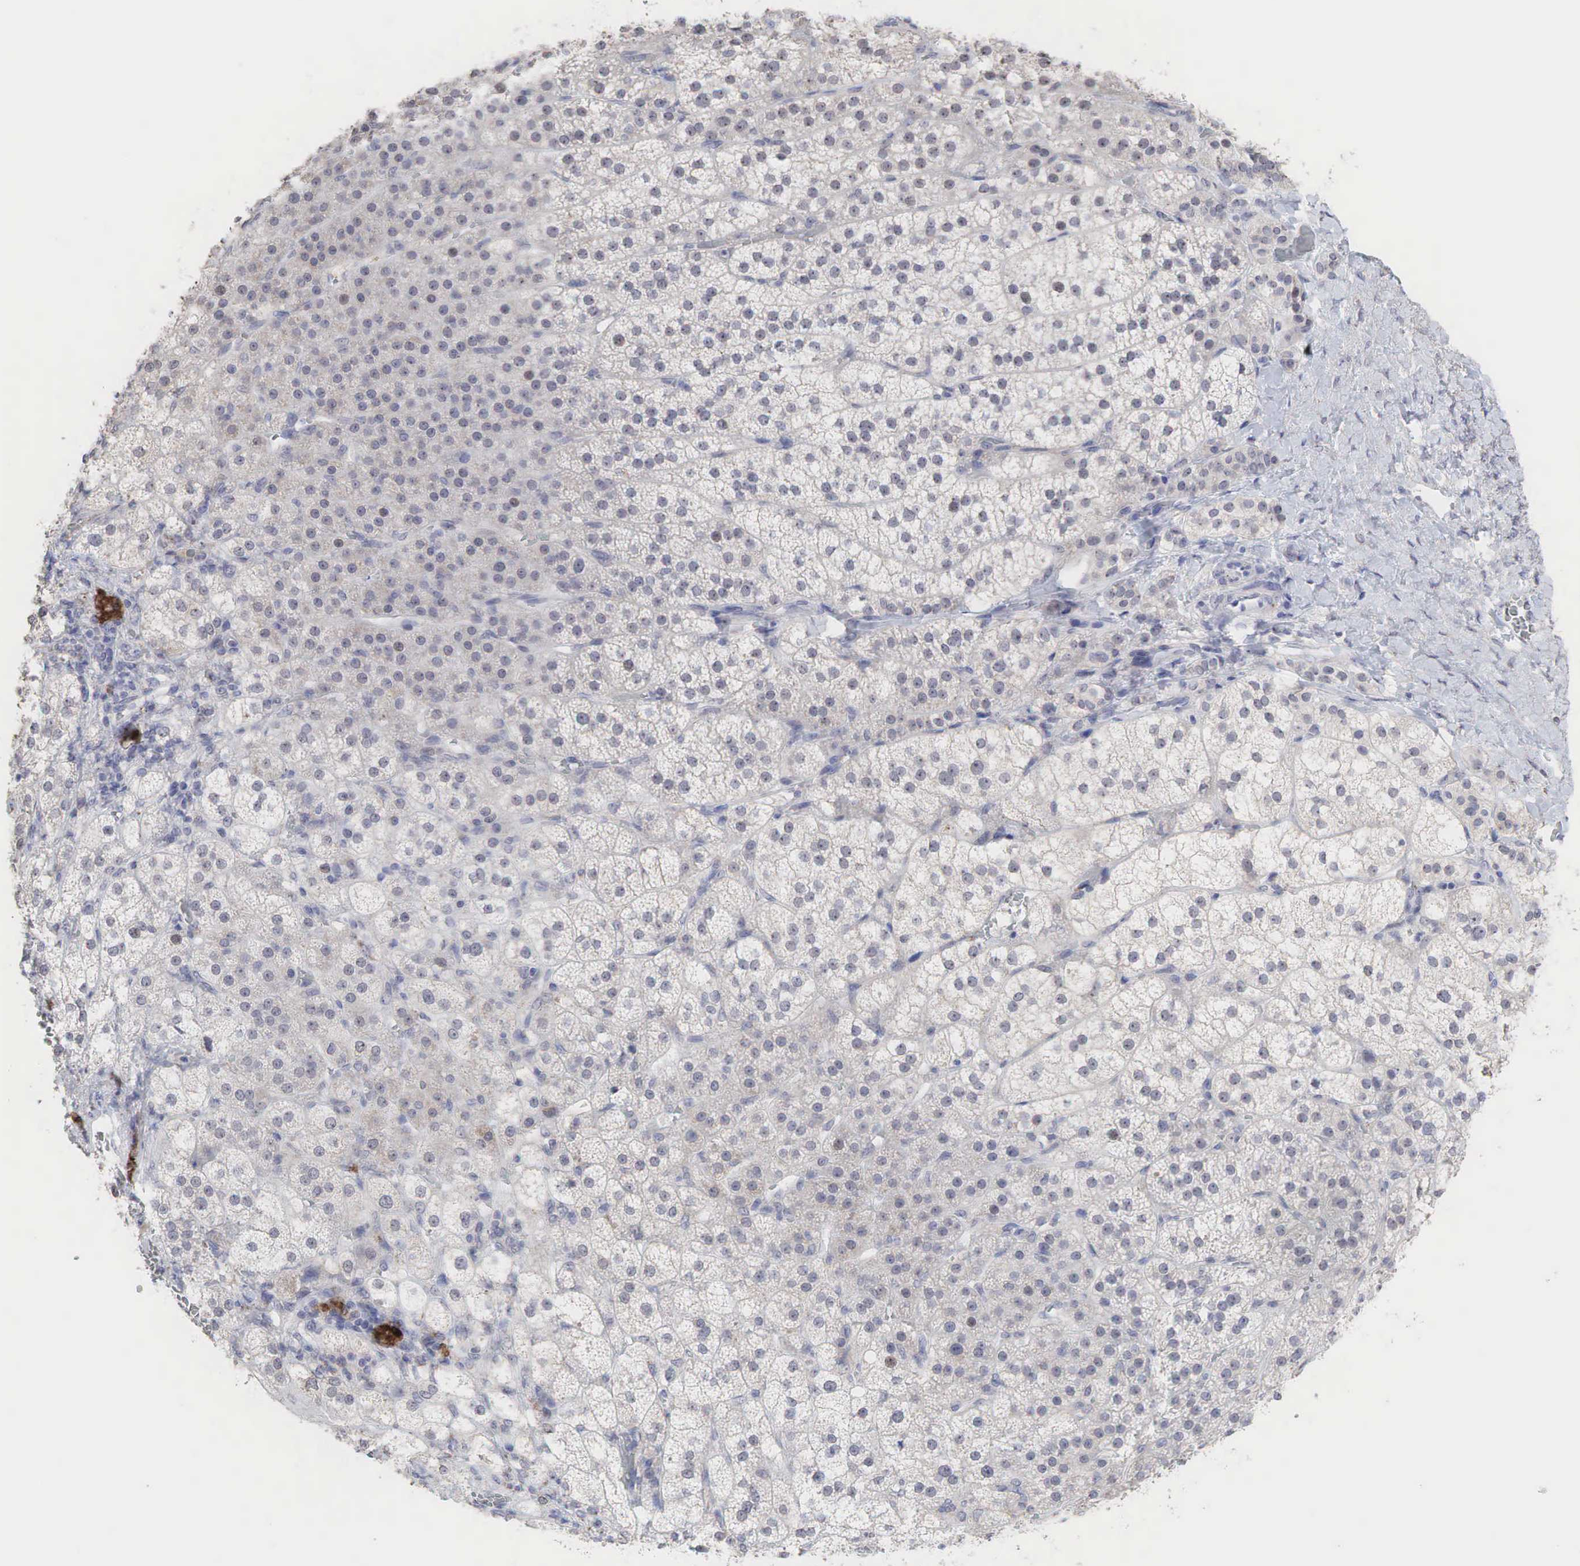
{"staining": {"intensity": "weak", "quantity": "25%-75%", "location": "cytoplasmic/membranous,nuclear"}, "tissue": "adrenal gland", "cell_type": "Glandular cells", "image_type": "normal", "snomed": [{"axis": "morphology", "description": "Normal tissue, NOS"}, {"axis": "topography", "description": "Adrenal gland"}], "caption": "The micrograph exhibits immunohistochemical staining of unremarkable adrenal gland. There is weak cytoplasmic/membranous,nuclear staining is appreciated in about 25%-75% of glandular cells. (Brightfield microscopy of DAB IHC at high magnification).", "gene": "DKC1", "patient": {"sex": "female", "age": 60}}